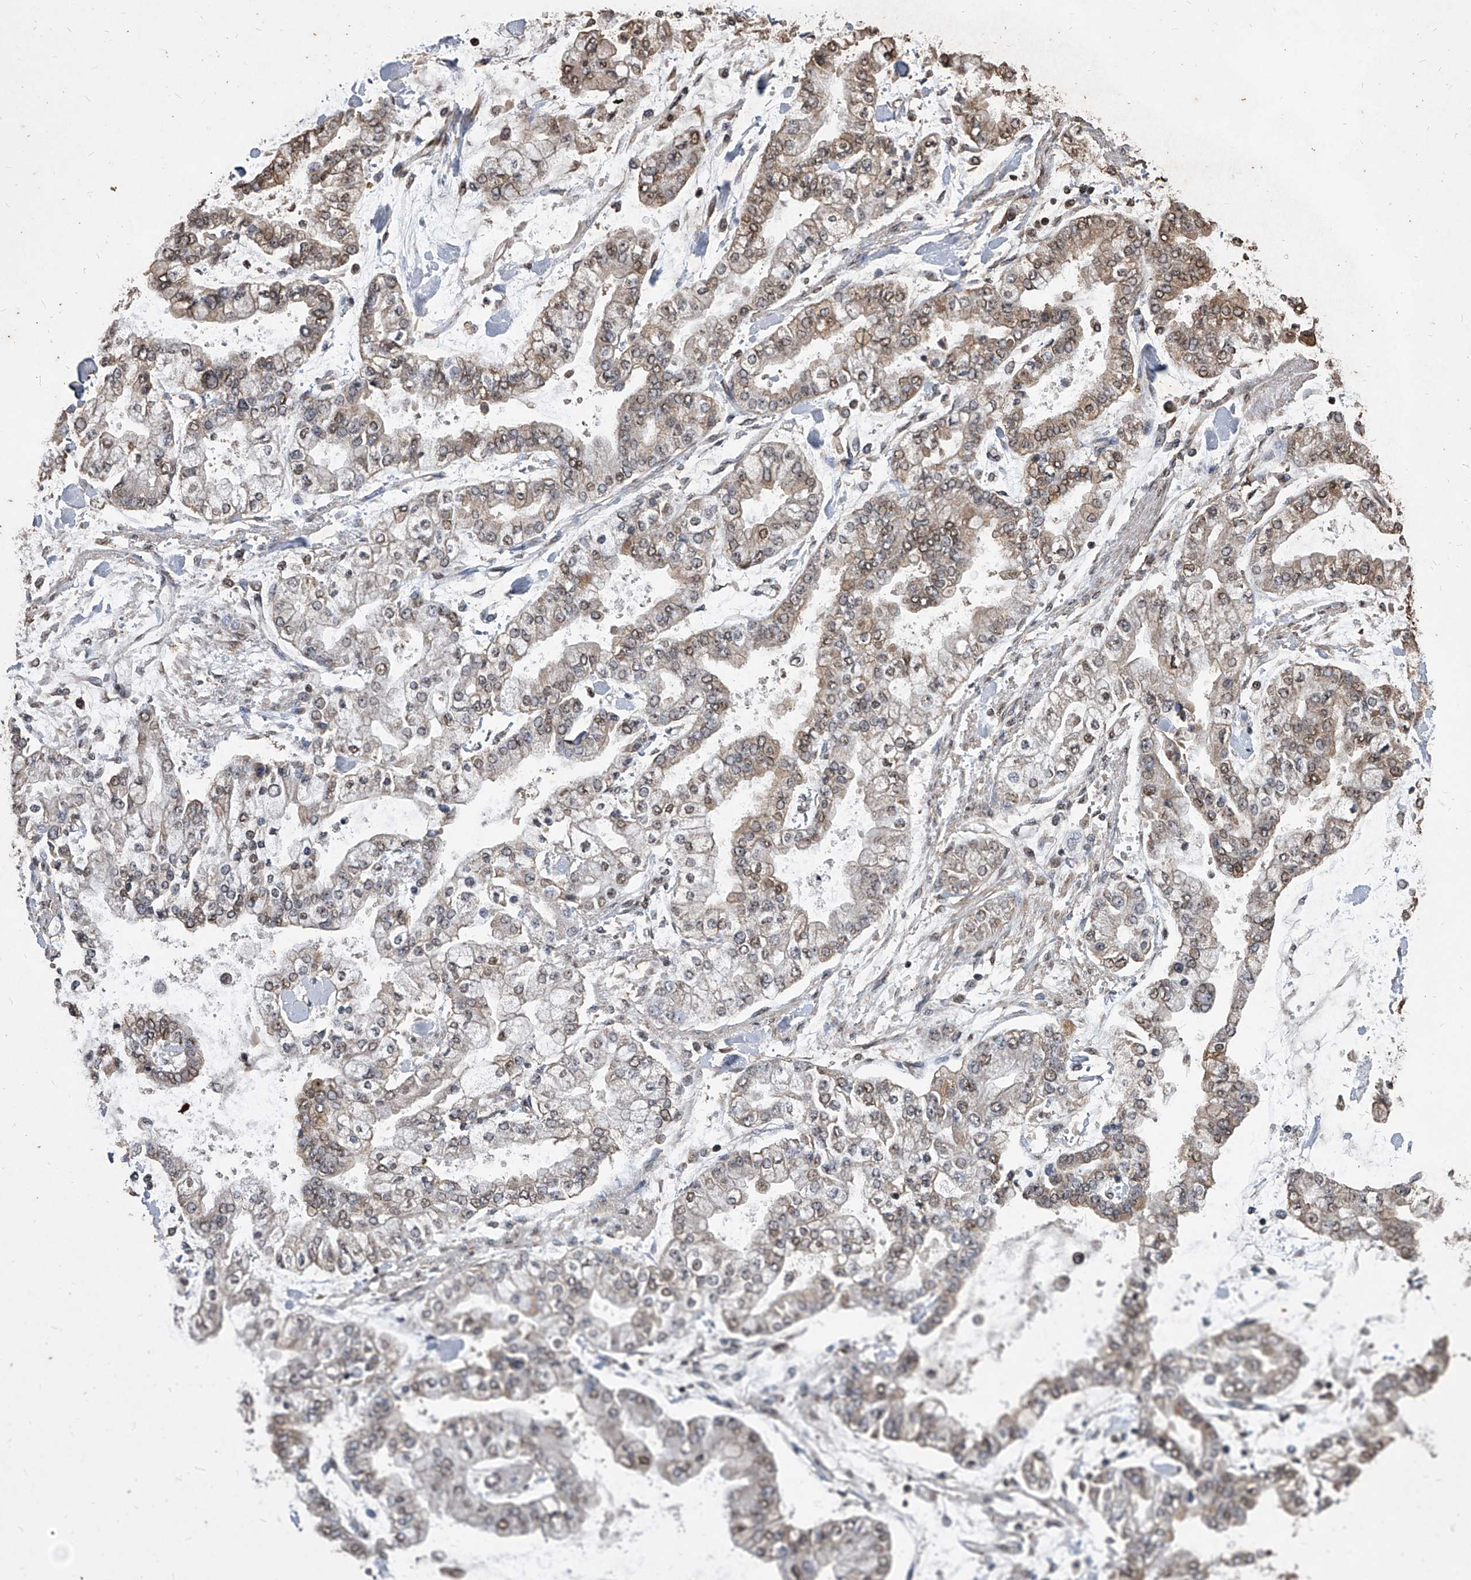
{"staining": {"intensity": "weak", "quantity": "<25%", "location": "cytoplasmic/membranous,nuclear"}, "tissue": "stomach cancer", "cell_type": "Tumor cells", "image_type": "cancer", "snomed": [{"axis": "morphology", "description": "Normal tissue, NOS"}, {"axis": "morphology", "description": "Adenocarcinoma, NOS"}, {"axis": "topography", "description": "Stomach, upper"}, {"axis": "topography", "description": "Stomach"}], "caption": "Immunohistochemistry micrograph of stomach adenocarcinoma stained for a protein (brown), which shows no expression in tumor cells.", "gene": "FBXL4", "patient": {"sex": "male", "age": 76}}